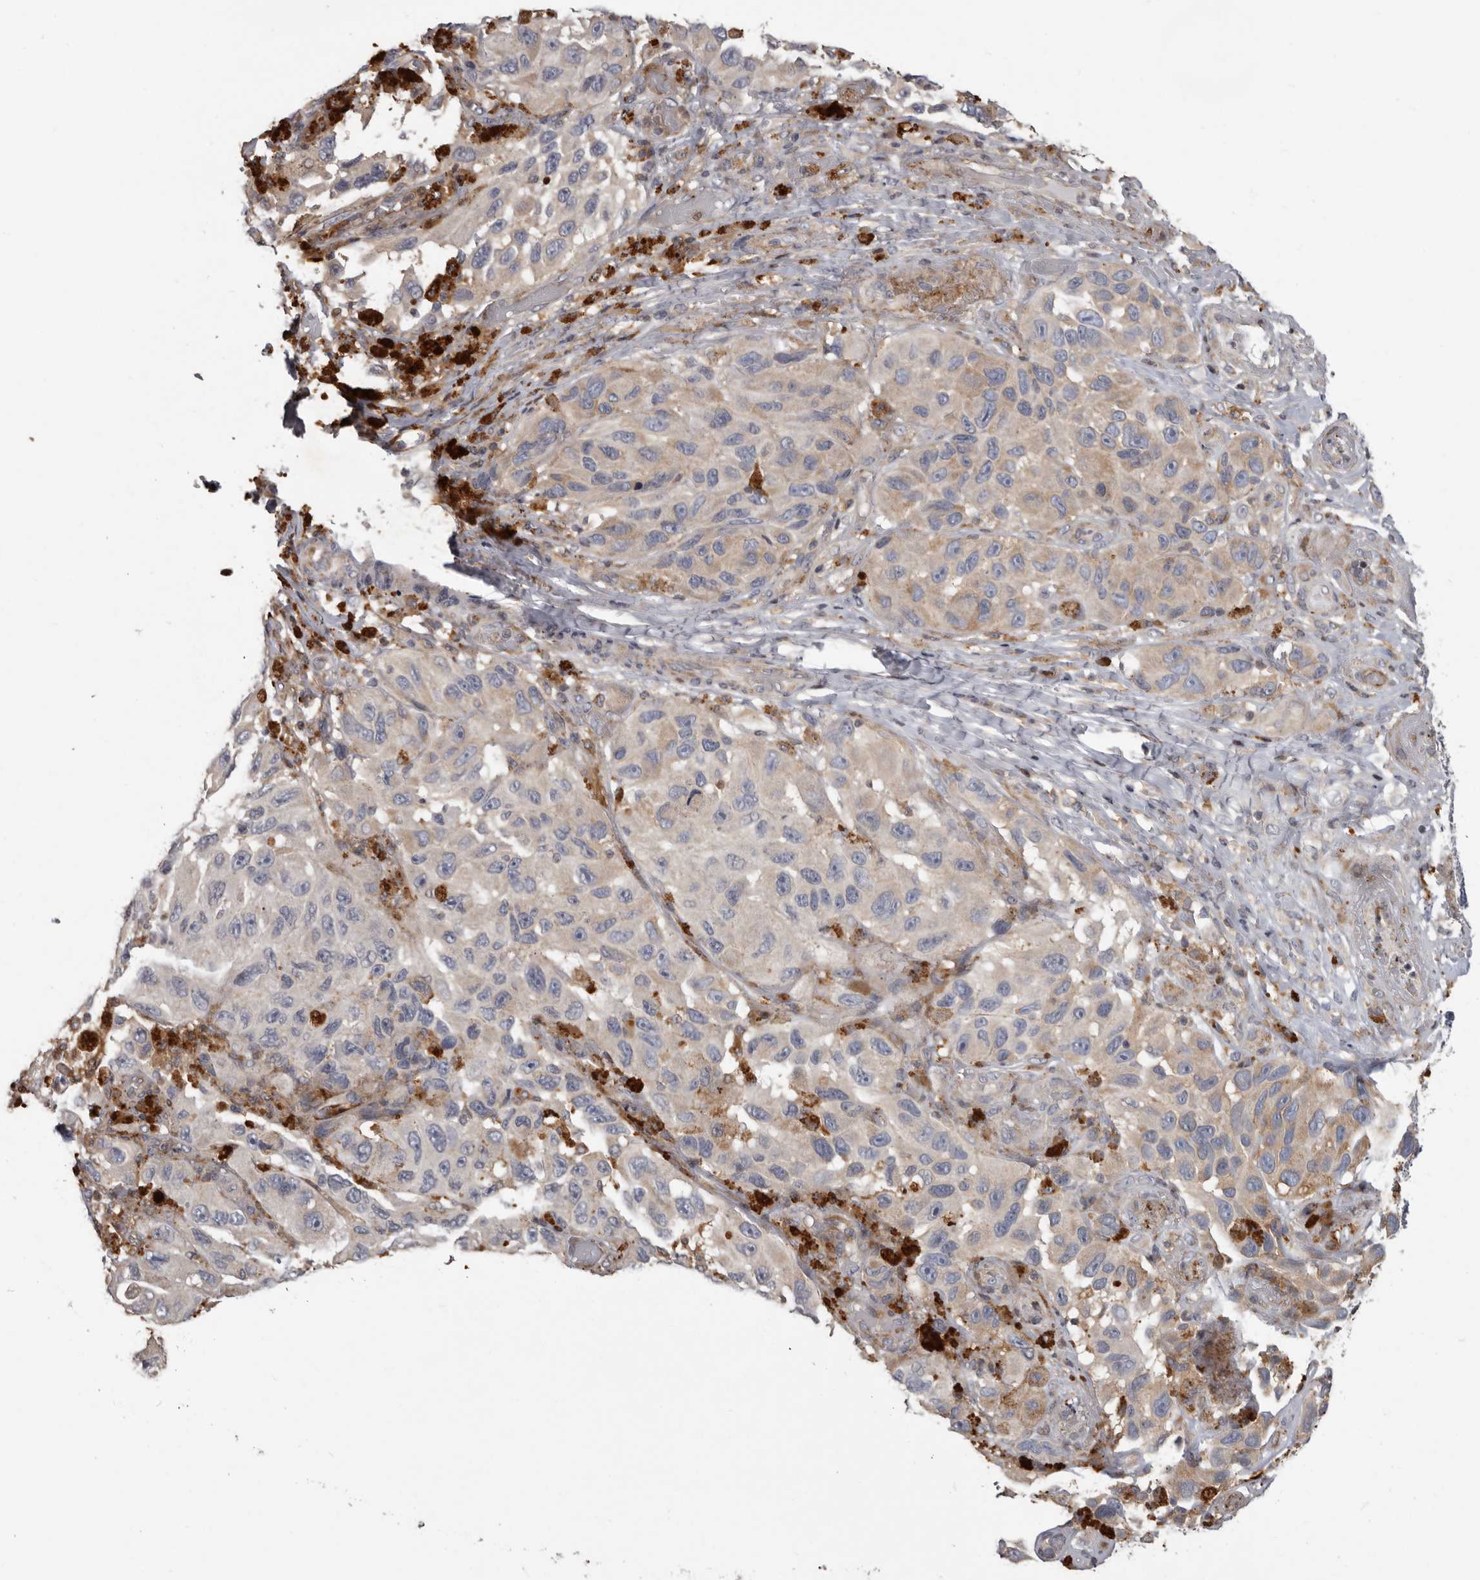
{"staining": {"intensity": "weak", "quantity": "<25%", "location": "cytoplasmic/membranous"}, "tissue": "melanoma", "cell_type": "Tumor cells", "image_type": "cancer", "snomed": [{"axis": "morphology", "description": "Malignant melanoma, NOS"}, {"axis": "topography", "description": "Skin"}], "caption": "DAB immunohistochemical staining of malignant melanoma displays no significant staining in tumor cells.", "gene": "FGFR4", "patient": {"sex": "female", "age": 73}}